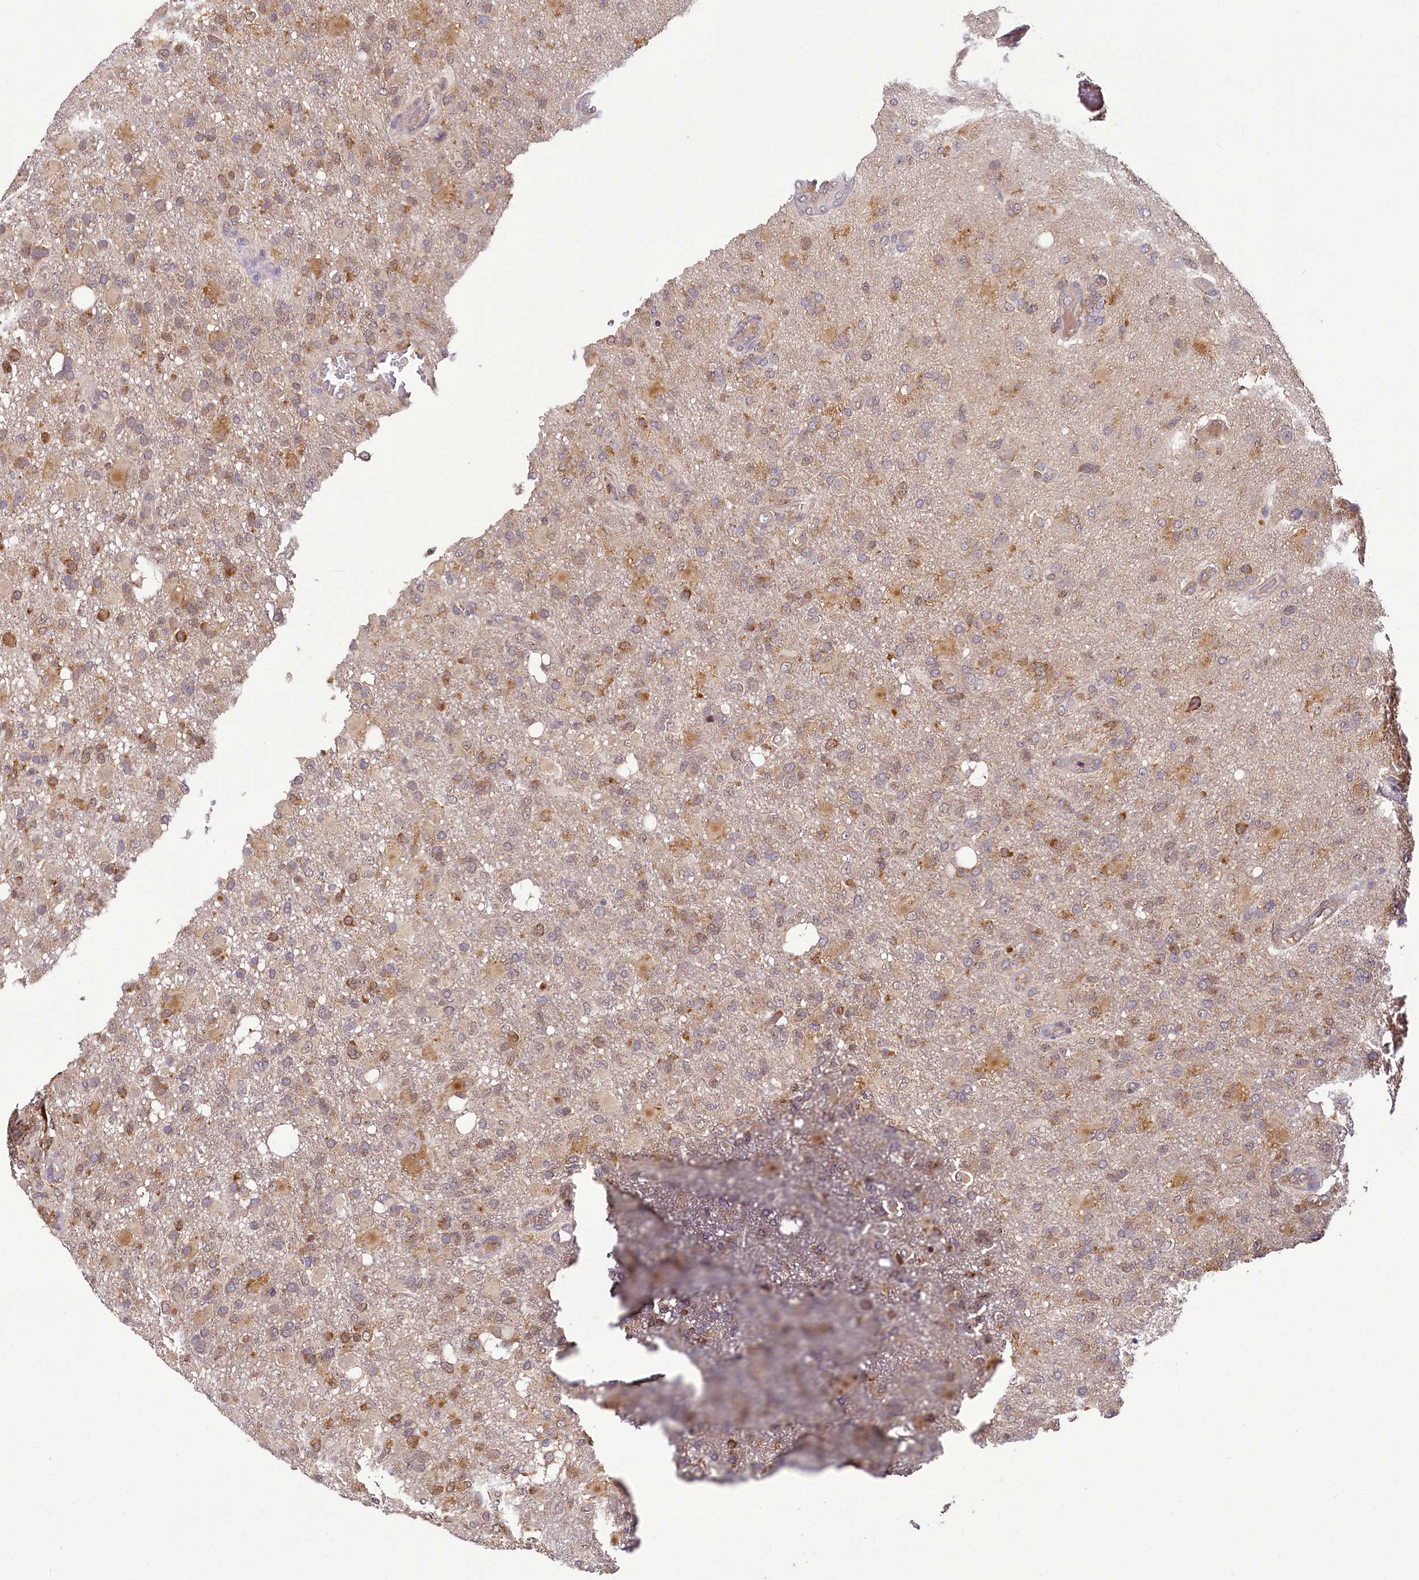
{"staining": {"intensity": "moderate", "quantity": ">75%", "location": "cytoplasmic/membranous"}, "tissue": "glioma", "cell_type": "Tumor cells", "image_type": "cancer", "snomed": [{"axis": "morphology", "description": "Glioma, malignant, High grade"}, {"axis": "topography", "description": "Brain"}], "caption": "A brown stain labels moderate cytoplasmic/membranous staining of a protein in glioma tumor cells.", "gene": "TMEM39A", "patient": {"sex": "female", "age": 74}}